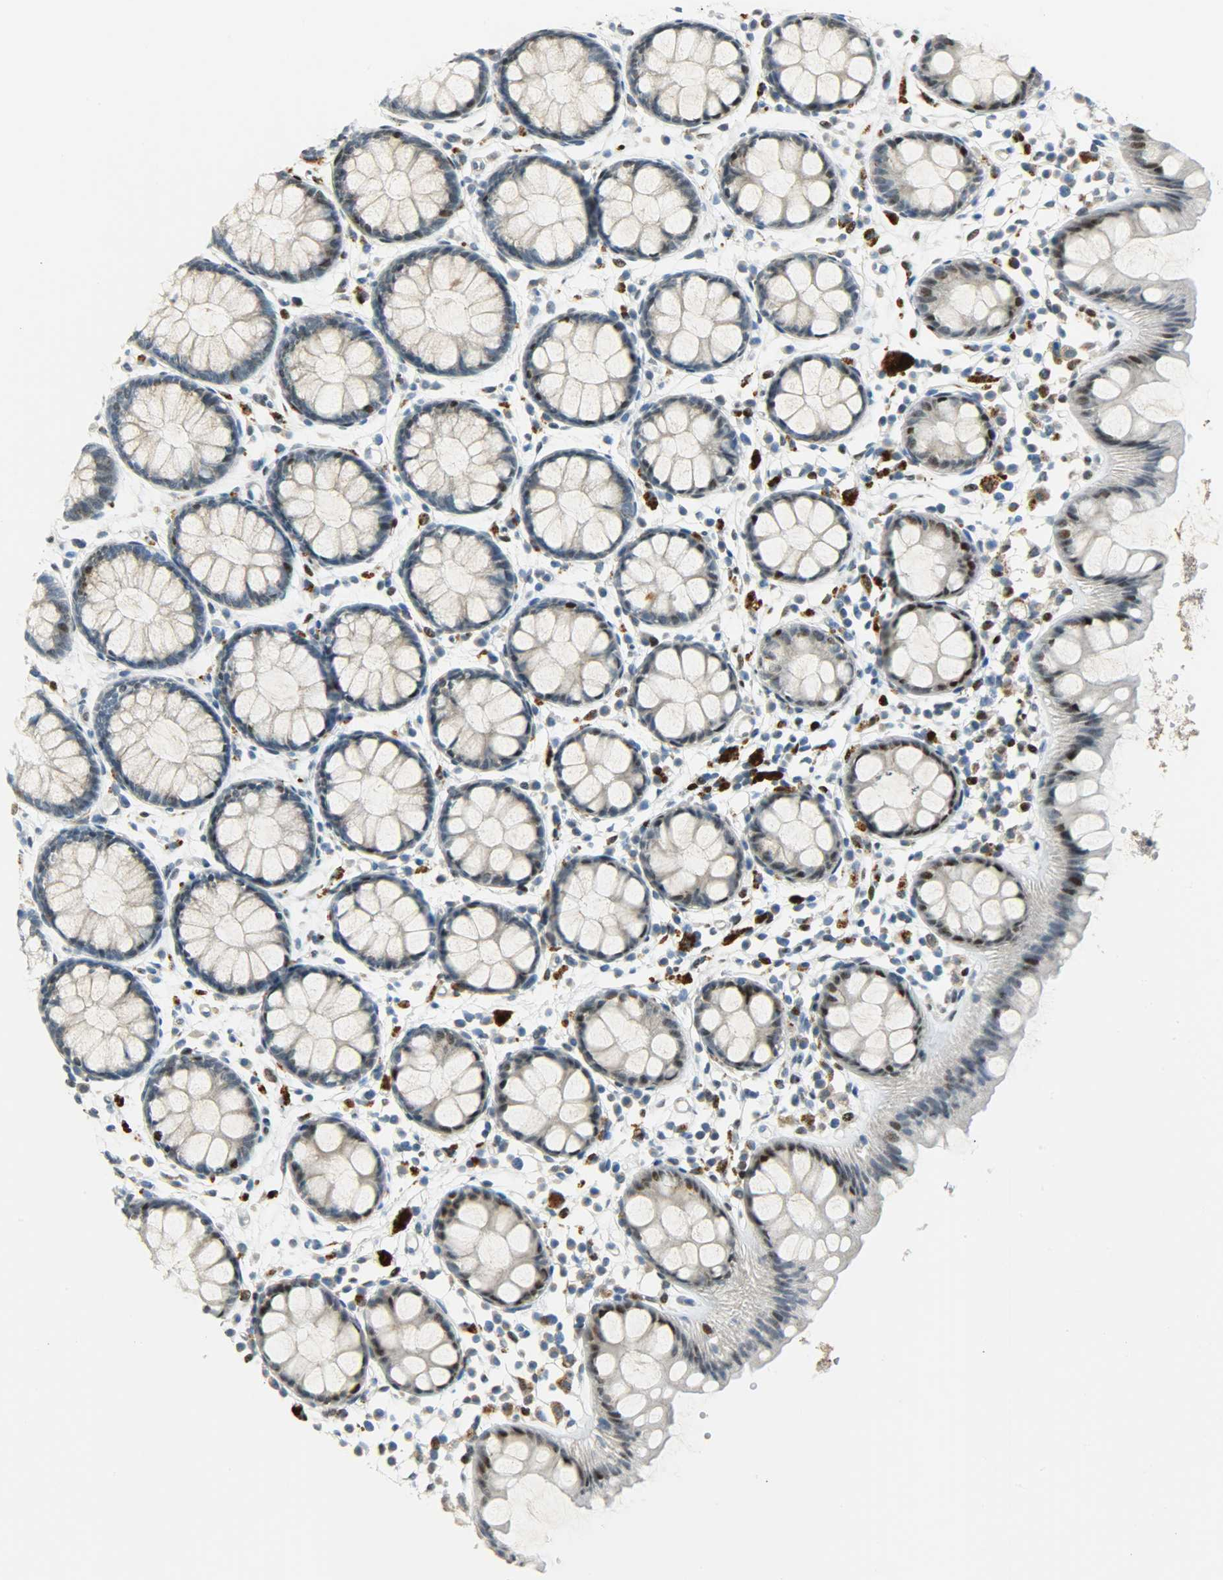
{"staining": {"intensity": "moderate", "quantity": "25%-75%", "location": "nuclear"}, "tissue": "rectum", "cell_type": "Glandular cells", "image_type": "normal", "snomed": [{"axis": "morphology", "description": "Normal tissue, NOS"}, {"axis": "topography", "description": "Rectum"}], "caption": "DAB immunohistochemical staining of unremarkable human rectum reveals moderate nuclear protein positivity in about 25%-75% of glandular cells. The staining is performed using DAB brown chromogen to label protein expression. The nuclei are counter-stained blue using hematoxylin.", "gene": "JUNB", "patient": {"sex": "female", "age": 66}}